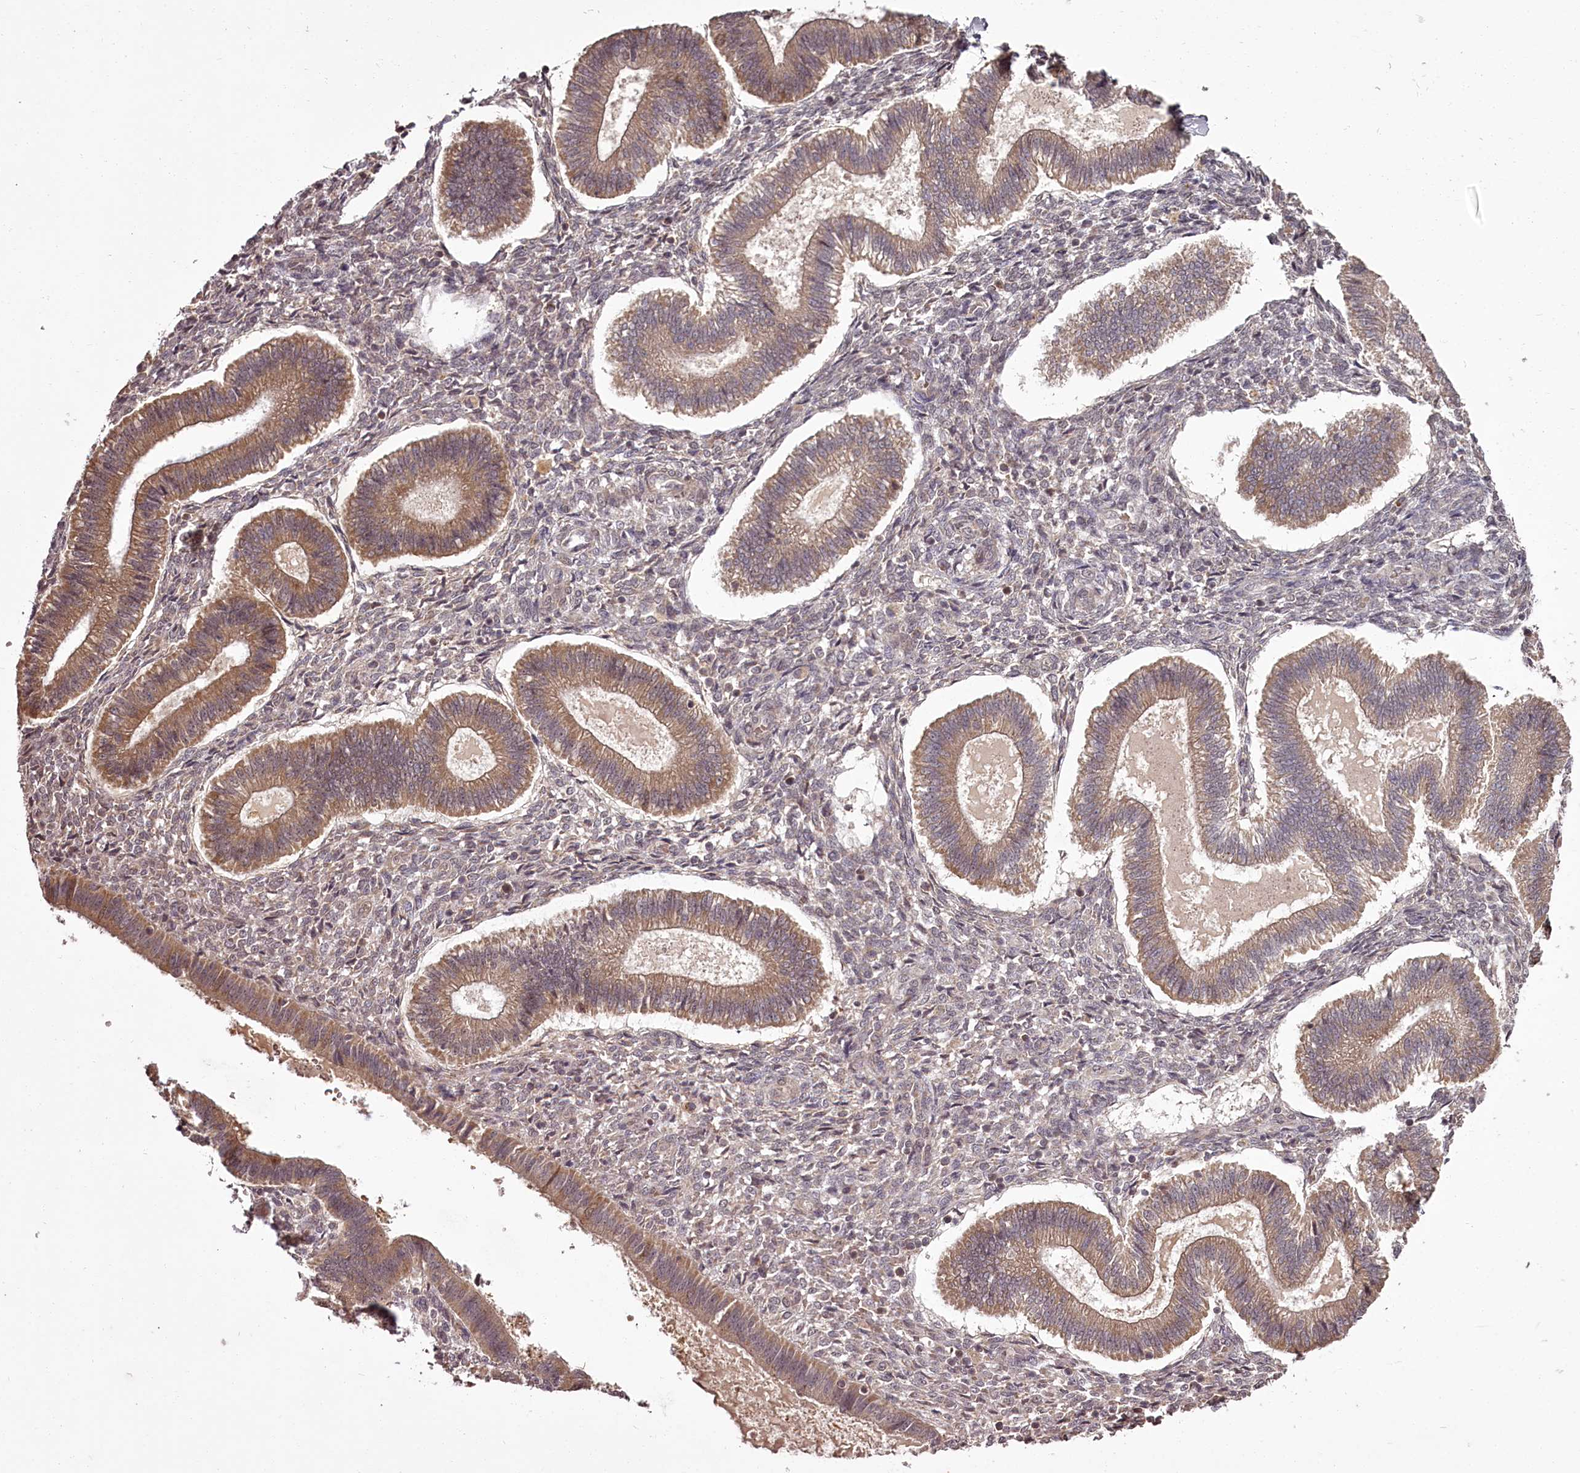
{"staining": {"intensity": "moderate", "quantity": "<25%", "location": "cytoplasmic/membranous"}, "tissue": "endometrium", "cell_type": "Cells in endometrial stroma", "image_type": "normal", "snomed": [{"axis": "morphology", "description": "Normal tissue, NOS"}, {"axis": "topography", "description": "Endometrium"}], "caption": "Brown immunohistochemical staining in normal human endometrium exhibits moderate cytoplasmic/membranous staining in approximately <25% of cells in endometrial stroma.", "gene": "PCBP2", "patient": {"sex": "female", "age": 25}}